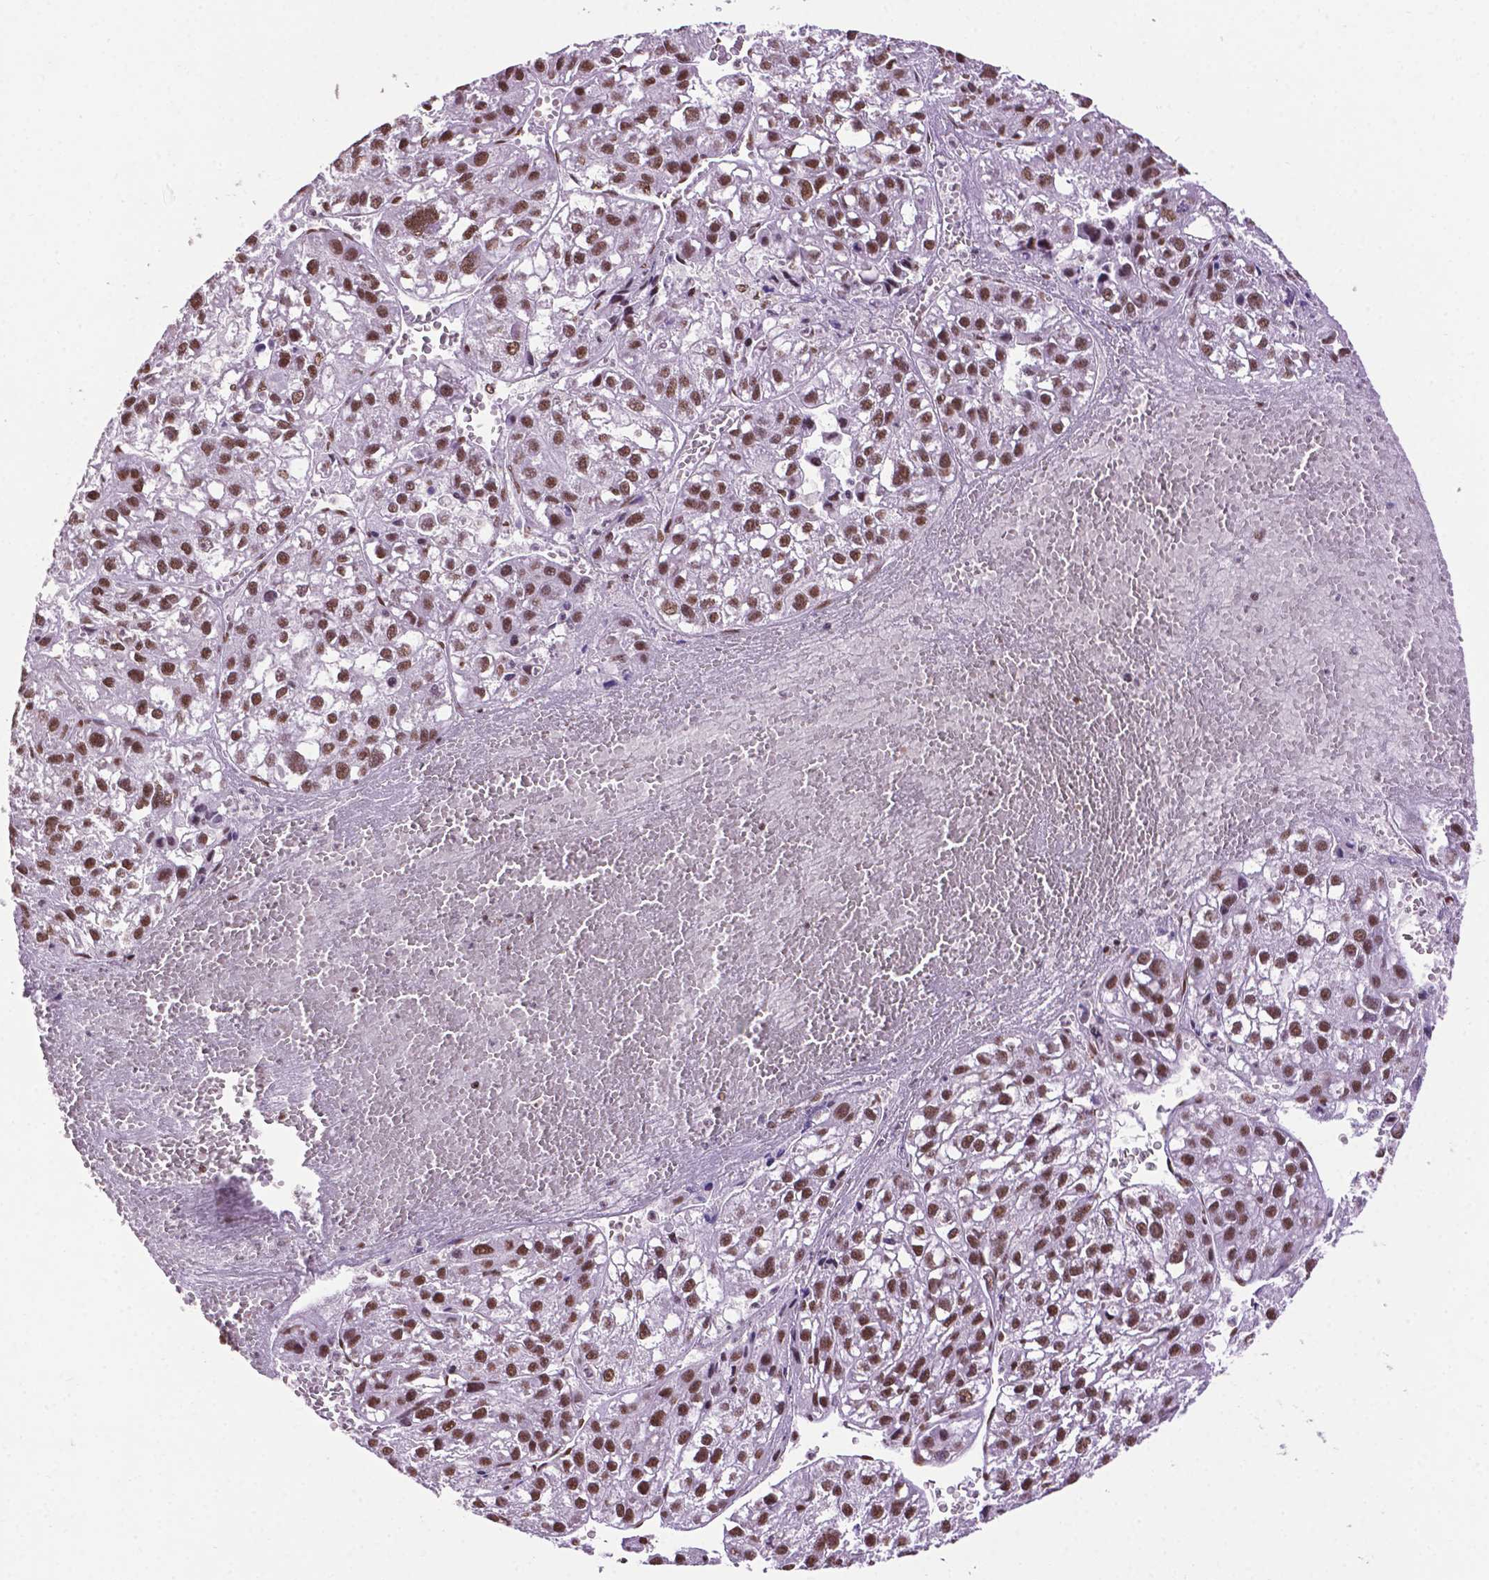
{"staining": {"intensity": "moderate", "quantity": ">75%", "location": "nuclear"}, "tissue": "liver cancer", "cell_type": "Tumor cells", "image_type": "cancer", "snomed": [{"axis": "morphology", "description": "Carcinoma, Hepatocellular, NOS"}, {"axis": "topography", "description": "Liver"}], "caption": "Hepatocellular carcinoma (liver) stained with a brown dye displays moderate nuclear positive staining in approximately >75% of tumor cells.", "gene": "CCAR2", "patient": {"sex": "female", "age": 70}}